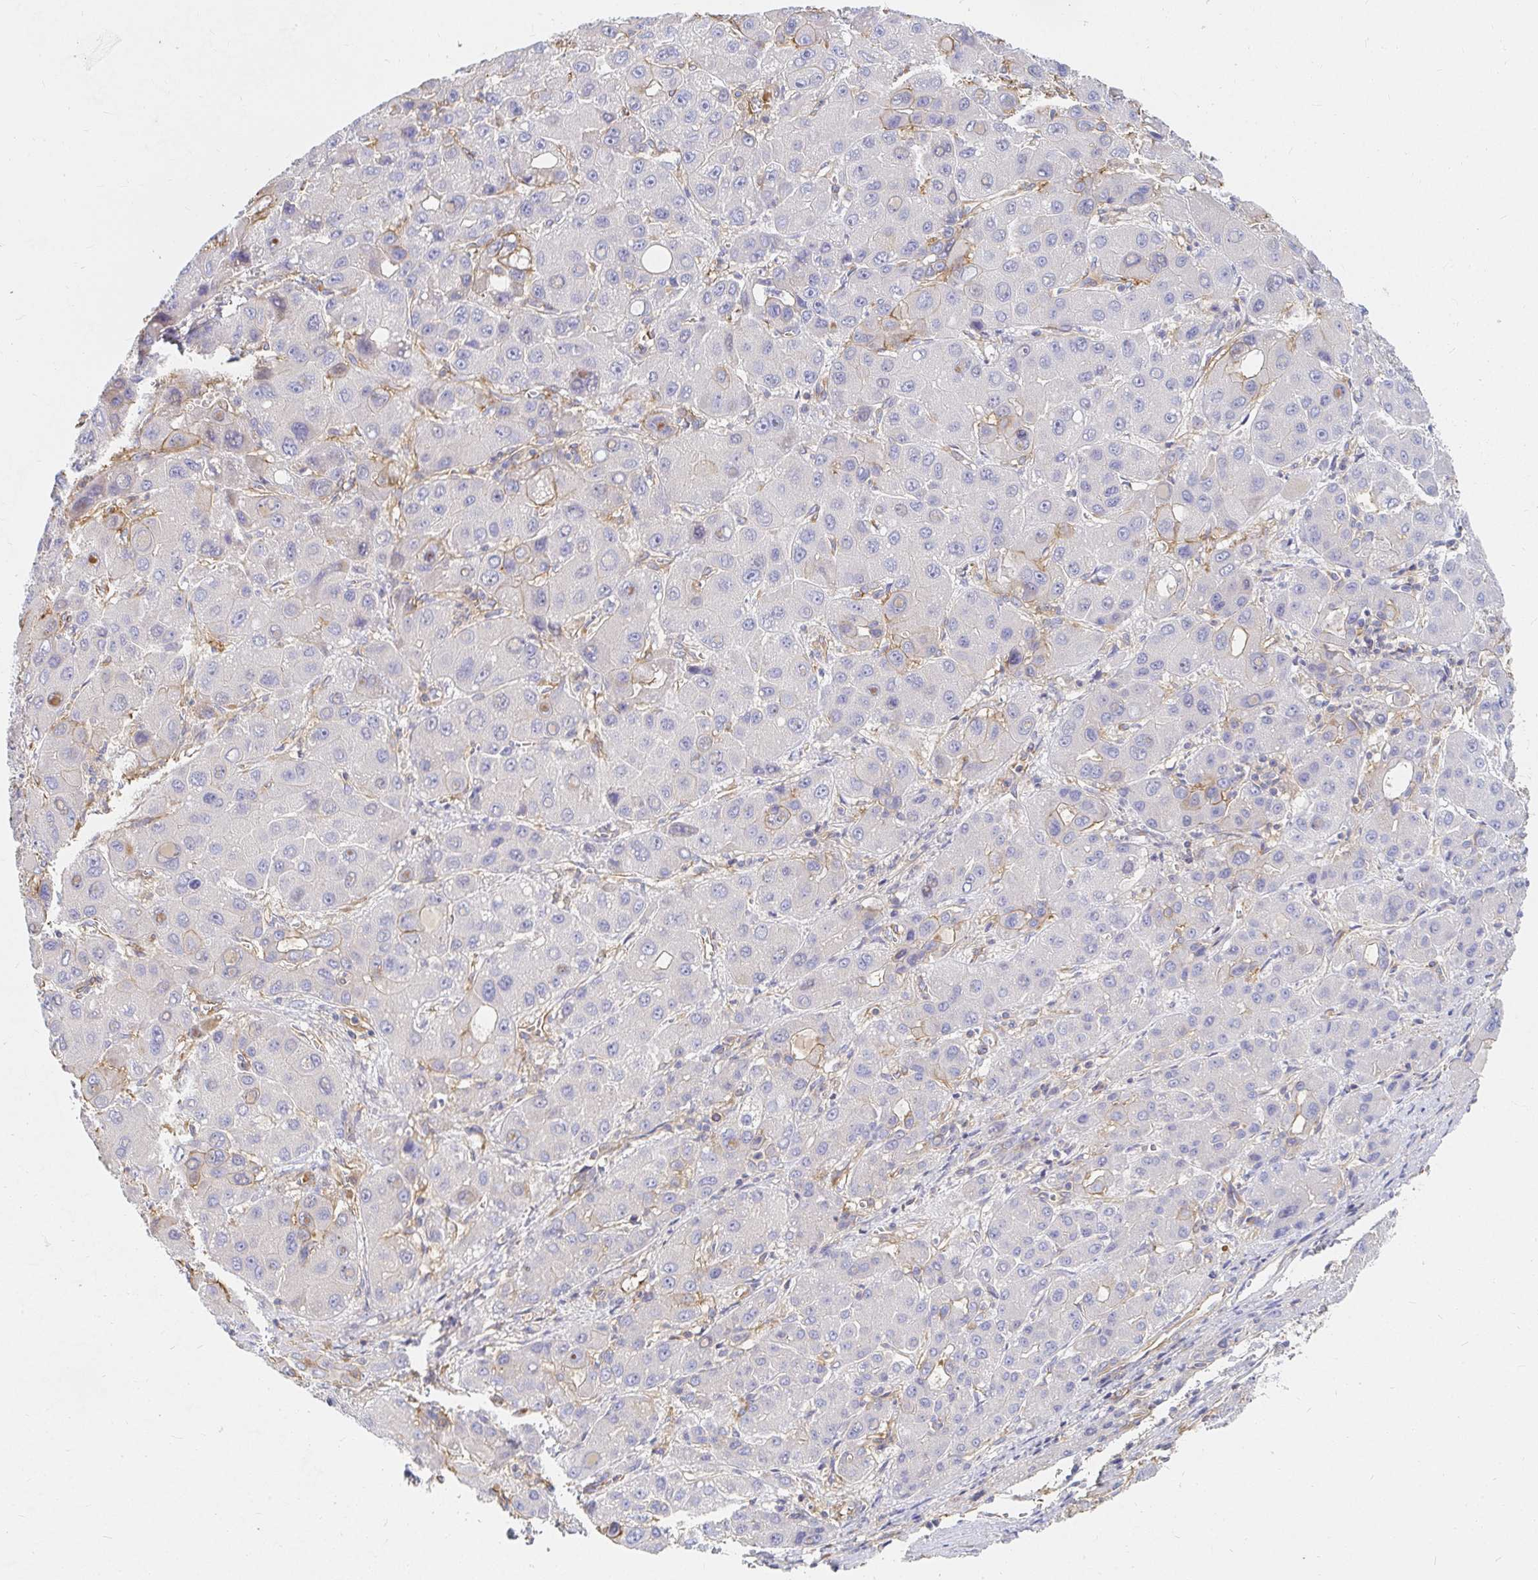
{"staining": {"intensity": "negative", "quantity": "none", "location": "none"}, "tissue": "liver cancer", "cell_type": "Tumor cells", "image_type": "cancer", "snomed": [{"axis": "morphology", "description": "Carcinoma, Hepatocellular, NOS"}, {"axis": "topography", "description": "Liver"}], "caption": "Immunohistochemistry histopathology image of human hepatocellular carcinoma (liver) stained for a protein (brown), which displays no expression in tumor cells.", "gene": "TSPAN19", "patient": {"sex": "male", "age": 55}}